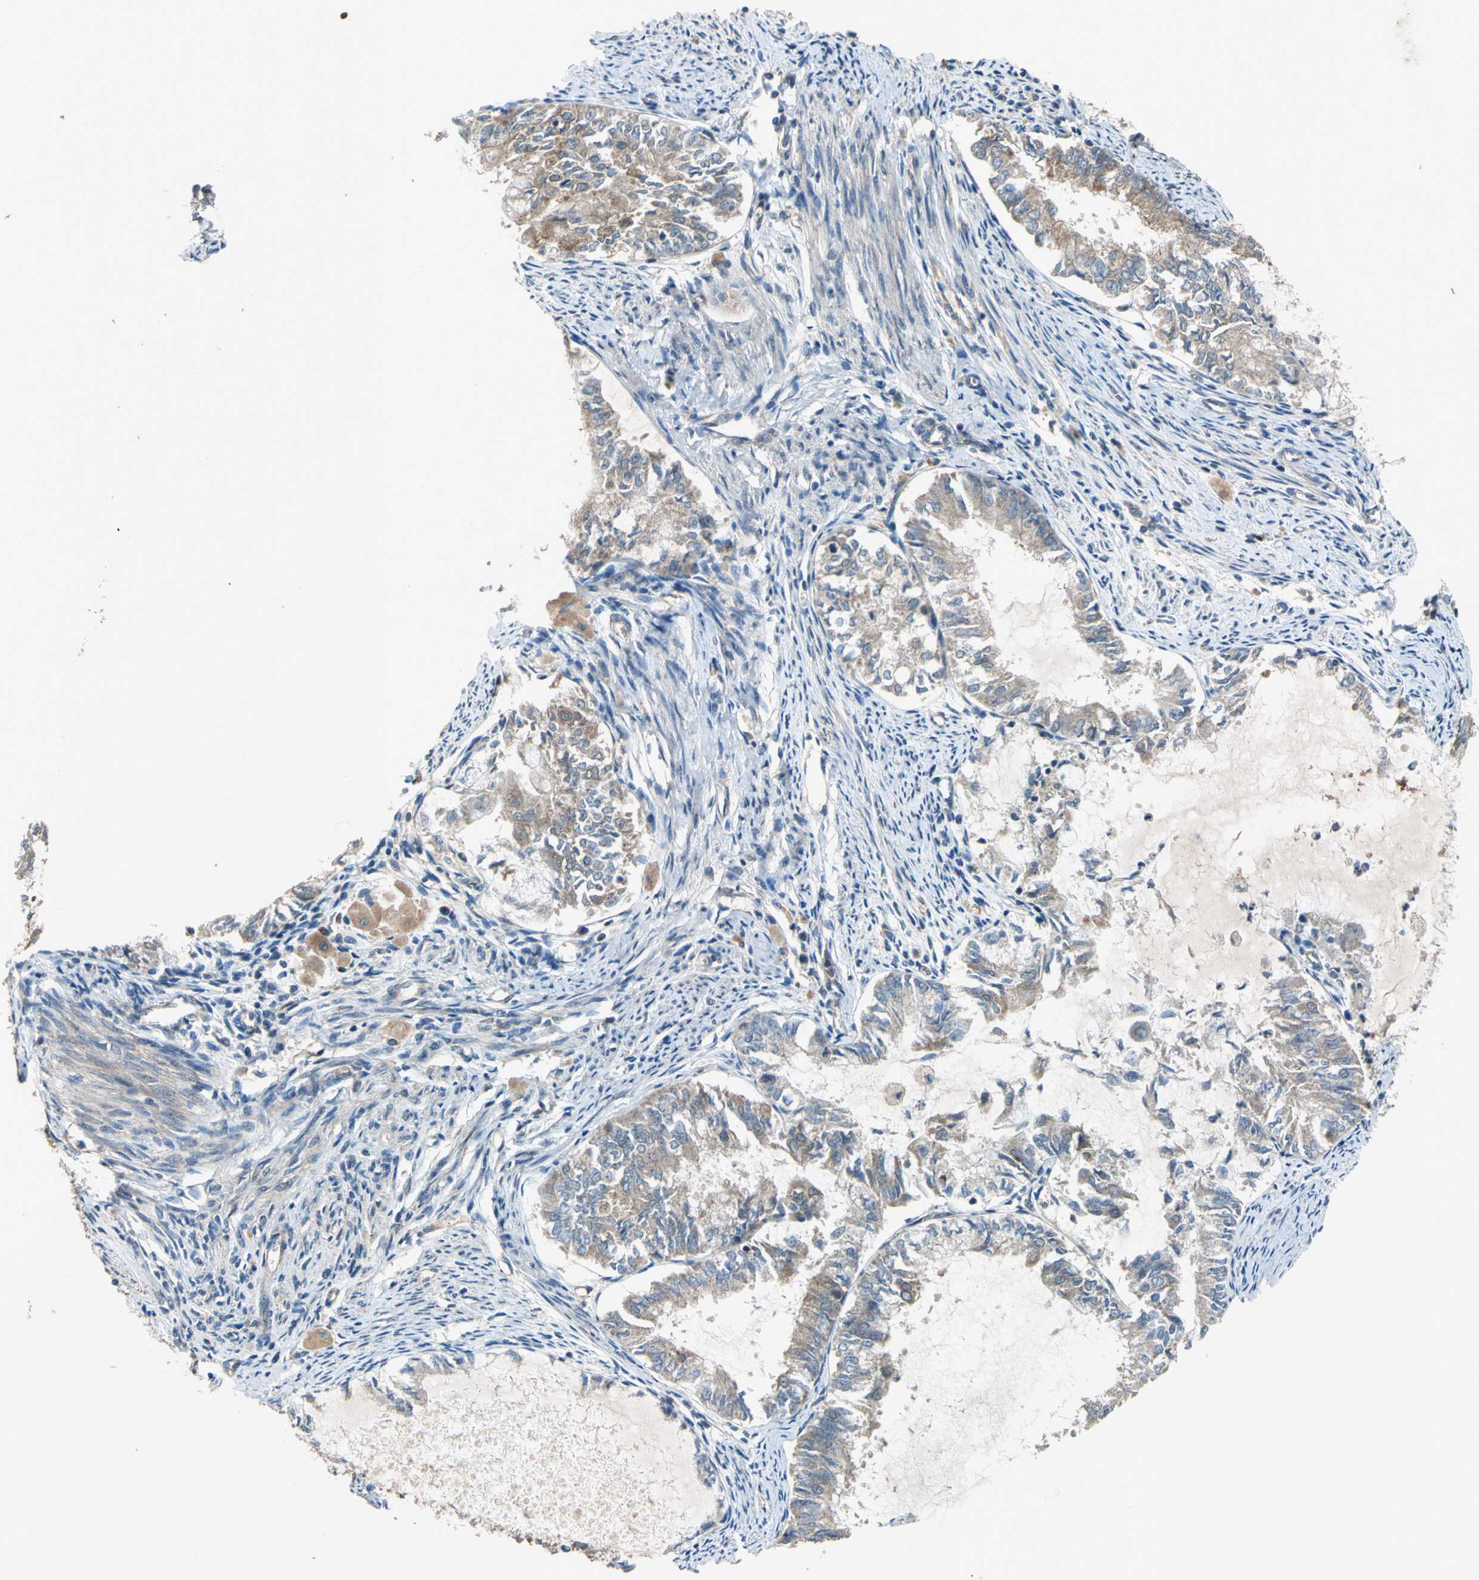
{"staining": {"intensity": "weak", "quantity": "25%-75%", "location": "cytoplasmic/membranous"}, "tissue": "endometrial cancer", "cell_type": "Tumor cells", "image_type": "cancer", "snomed": [{"axis": "morphology", "description": "Adenocarcinoma, NOS"}, {"axis": "topography", "description": "Endometrium"}], "caption": "This micrograph demonstrates immunohistochemistry staining of endometrial cancer, with low weak cytoplasmic/membranous expression in approximately 25%-75% of tumor cells.", "gene": "EMCN", "patient": {"sex": "female", "age": 86}}